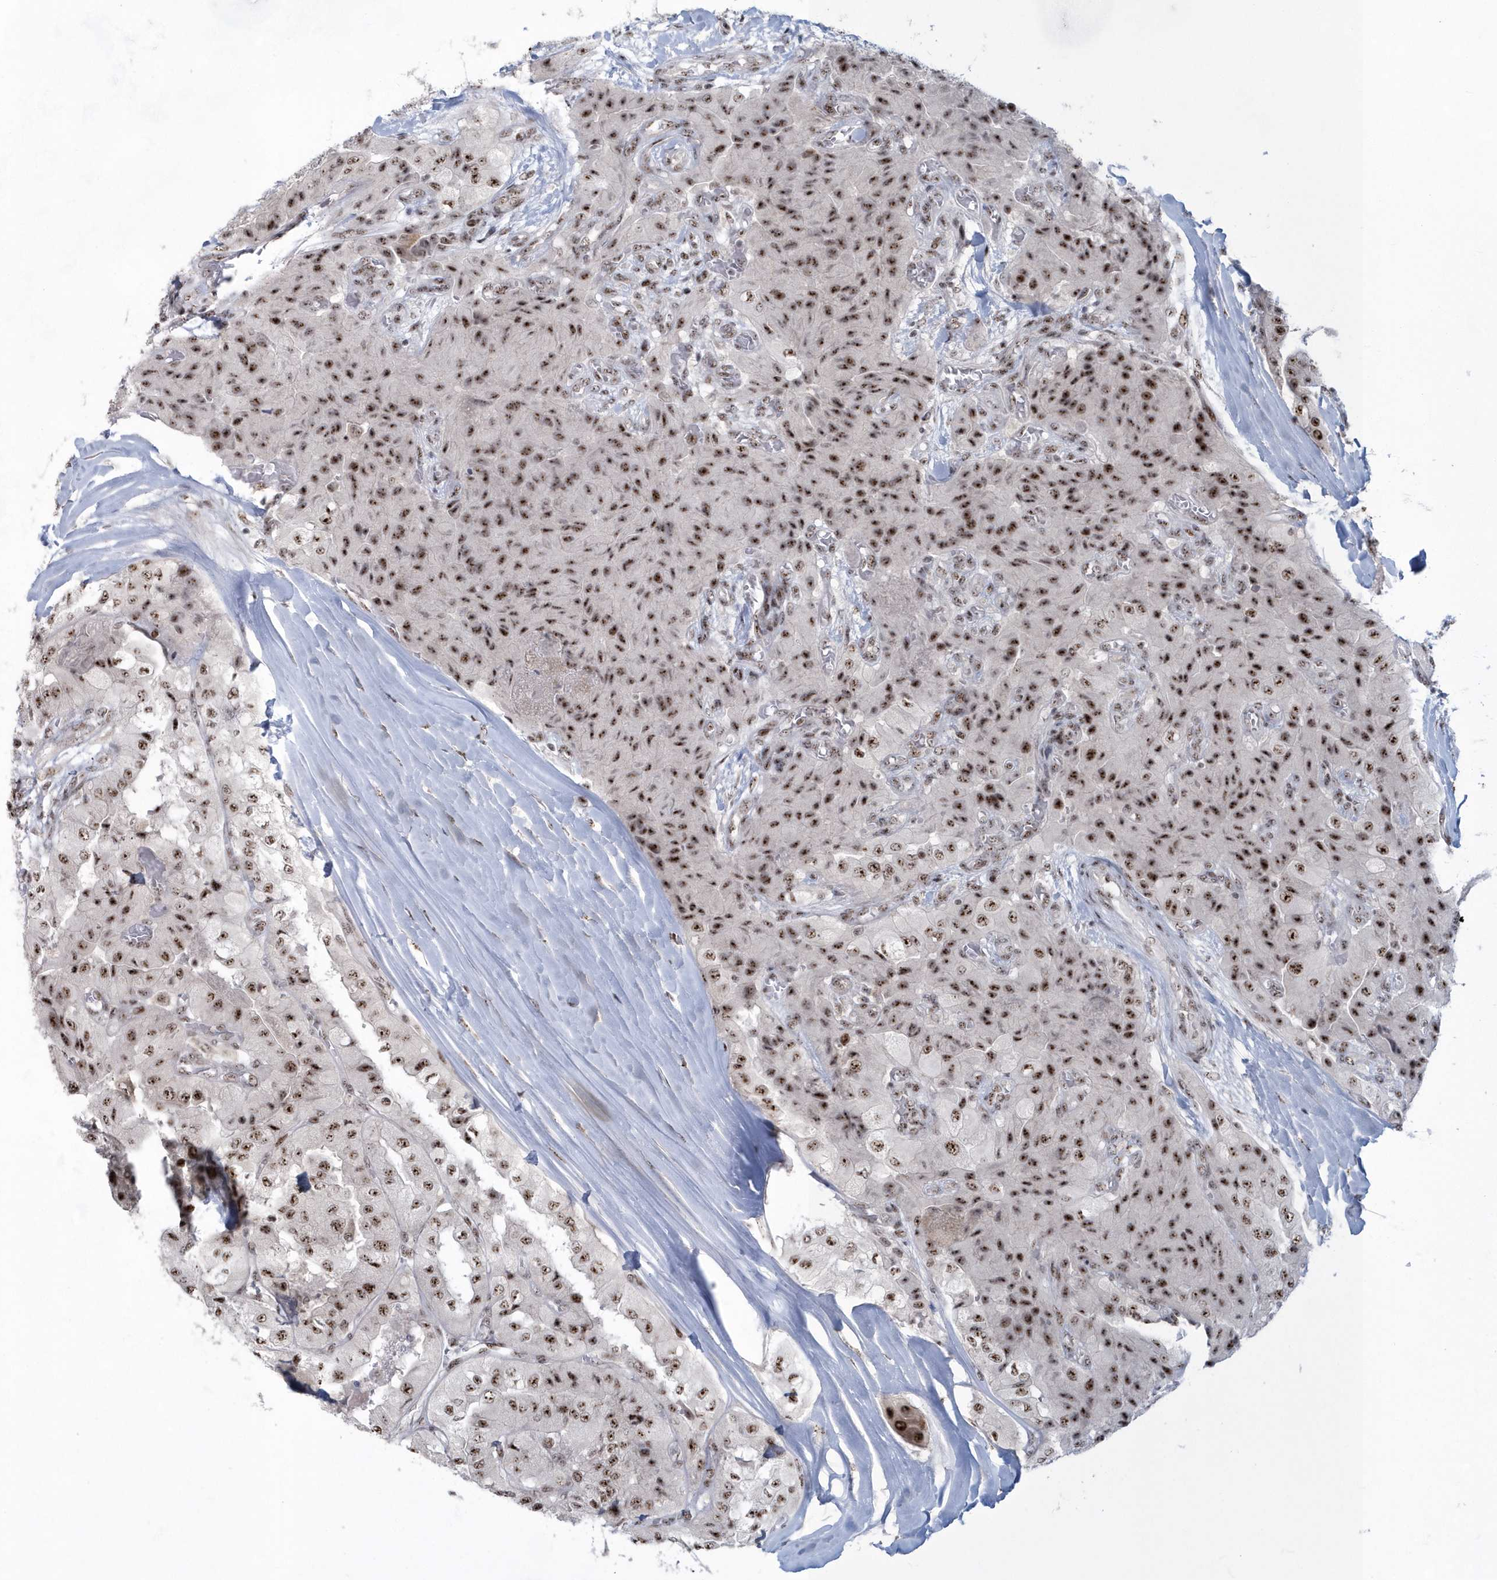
{"staining": {"intensity": "strong", "quantity": ">75%", "location": "nuclear"}, "tissue": "thyroid cancer", "cell_type": "Tumor cells", "image_type": "cancer", "snomed": [{"axis": "morphology", "description": "Papillary adenocarcinoma, NOS"}, {"axis": "topography", "description": "Thyroid gland"}], "caption": "Immunohistochemical staining of thyroid cancer (papillary adenocarcinoma) reveals high levels of strong nuclear expression in approximately >75% of tumor cells.", "gene": "KDM6B", "patient": {"sex": "female", "age": 59}}